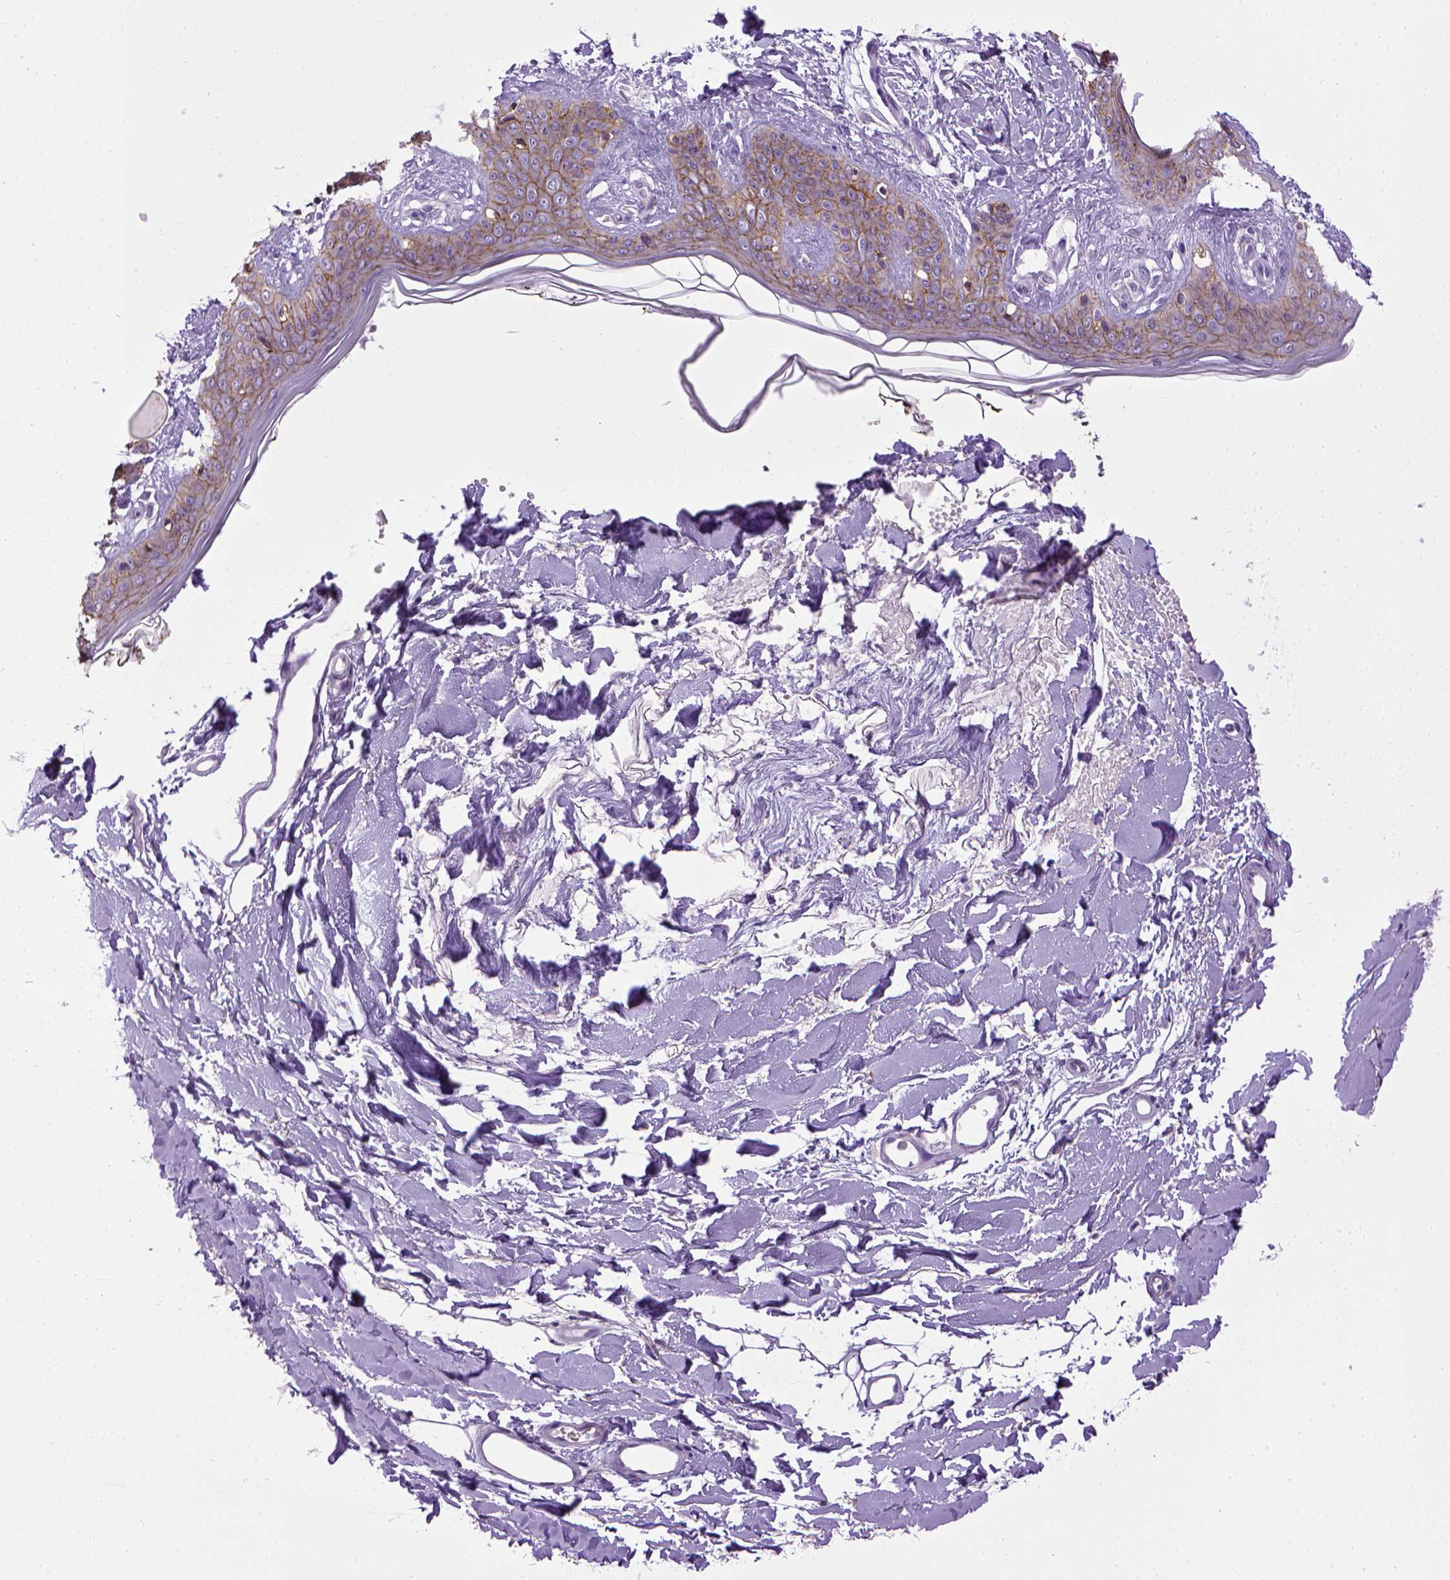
{"staining": {"intensity": "negative", "quantity": "none", "location": "none"}, "tissue": "skin", "cell_type": "Fibroblasts", "image_type": "normal", "snomed": [{"axis": "morphology", "description": "Normal tissue, NOS"}, {"axis": "topography", "description": "Skin"}], "caption": "DAB (3,3'-diaminobenzidine) immunohistochemical staining of normal skin displays no significant staining in fibroblasts. The staining is performed using DAB (3,3'-diaminobenzidine) brown chromogen with nuclei counter-stained in using hematoxylin.", "gene": "CDH1", "patient": {"sex": "female", "age": 34}}